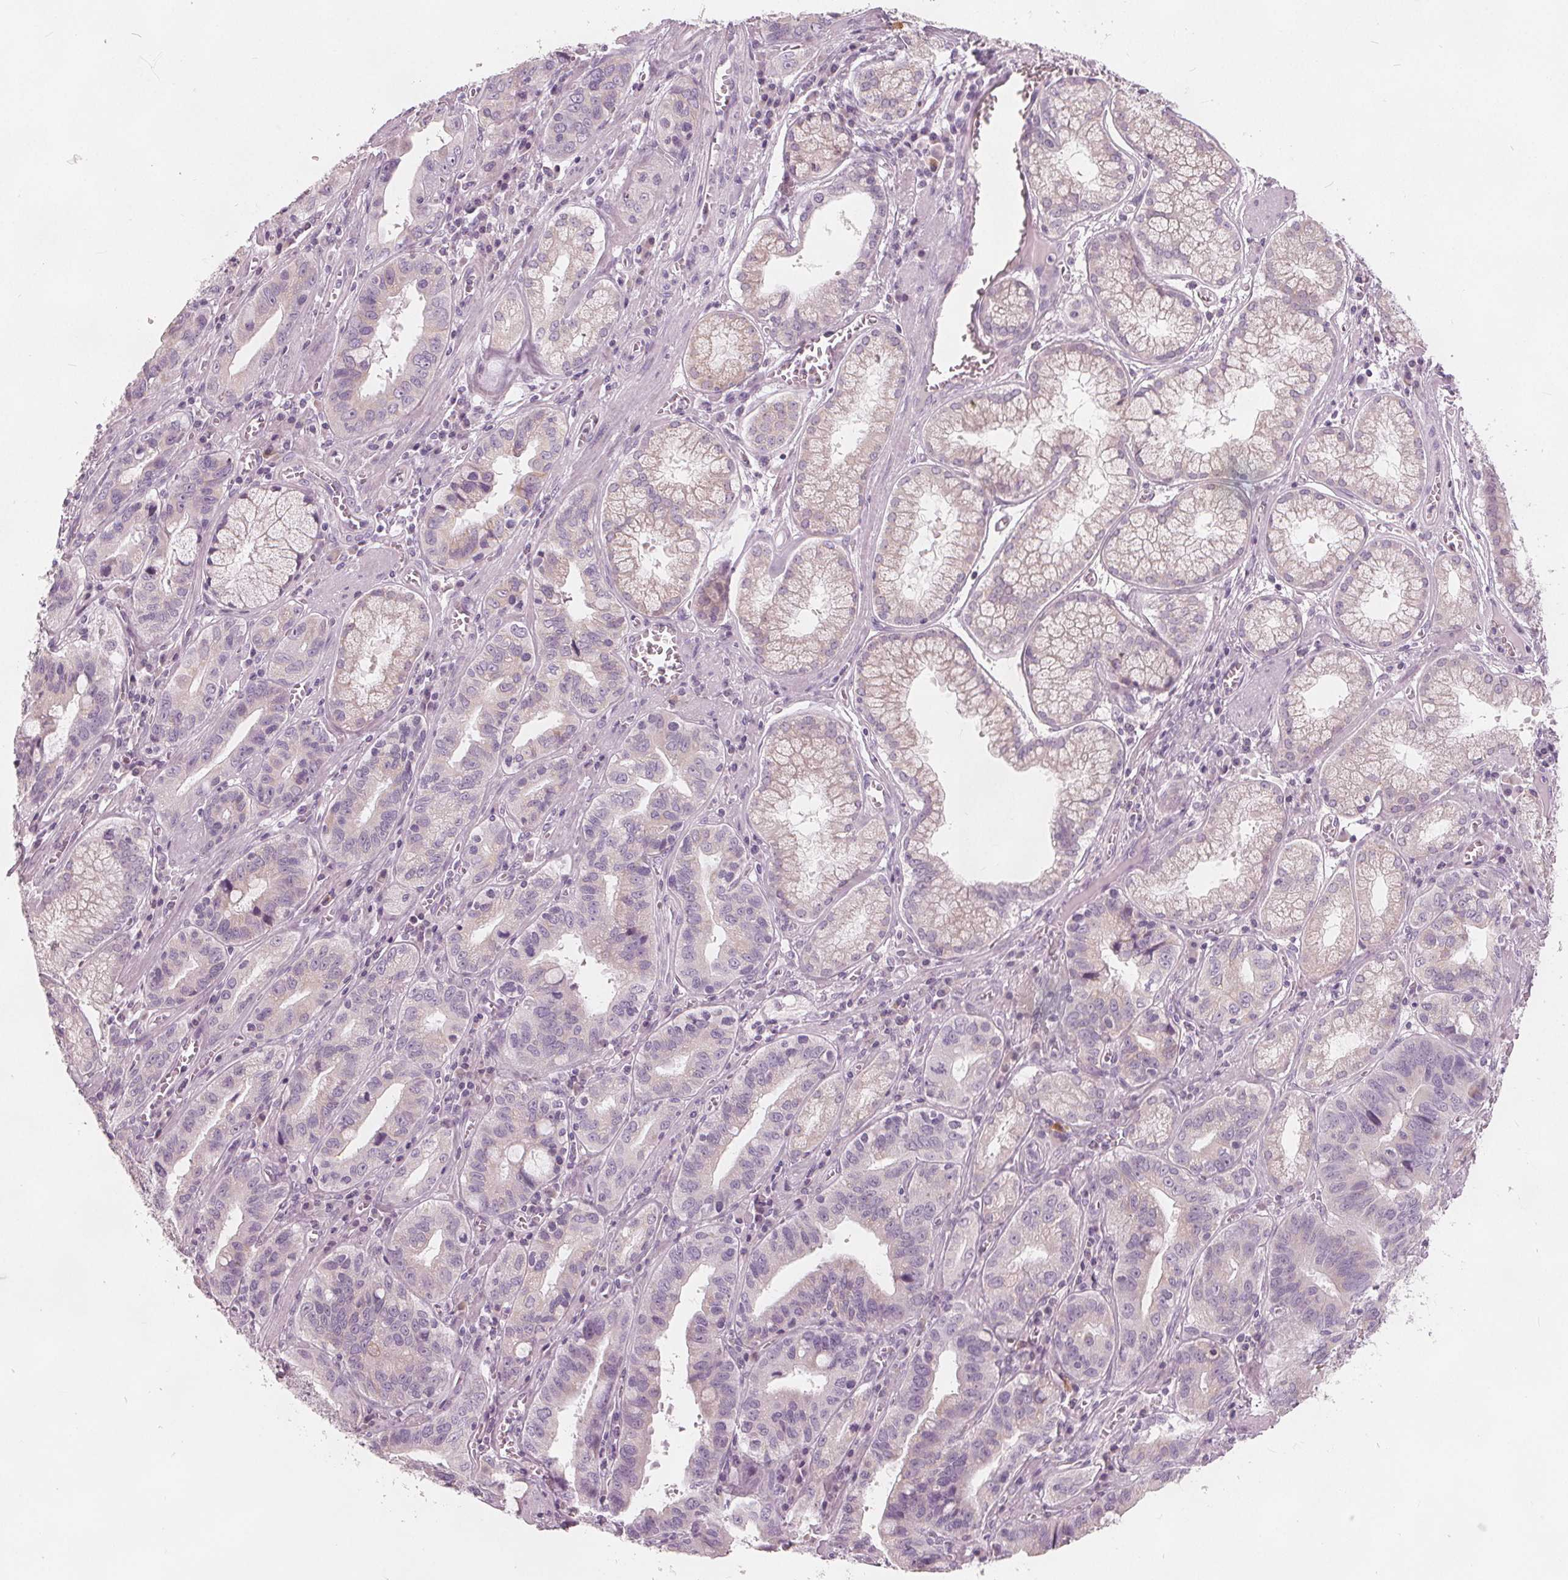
{"staining": {"intensity": "negative", "quantity": "none", "location": "none"}, "tissue": "stomach cancer", "cell_type": "Tumor cells", "image_type": "cancer", "snomed": [{"axis": "morphology", "description": "Adenocarcinoma, NOS"}, {"axis": "topography", "description": "Stomach, lower"}], "caption": "Immunohistochemistry (IHC) micrograph of neoplastic tissue: human adenocarcinoma (stomach) stained with DAB reveals no significant protein expression in tumor cells.", "gene": "BRSK1", "patient": {"sex": "female", "age": 76}}